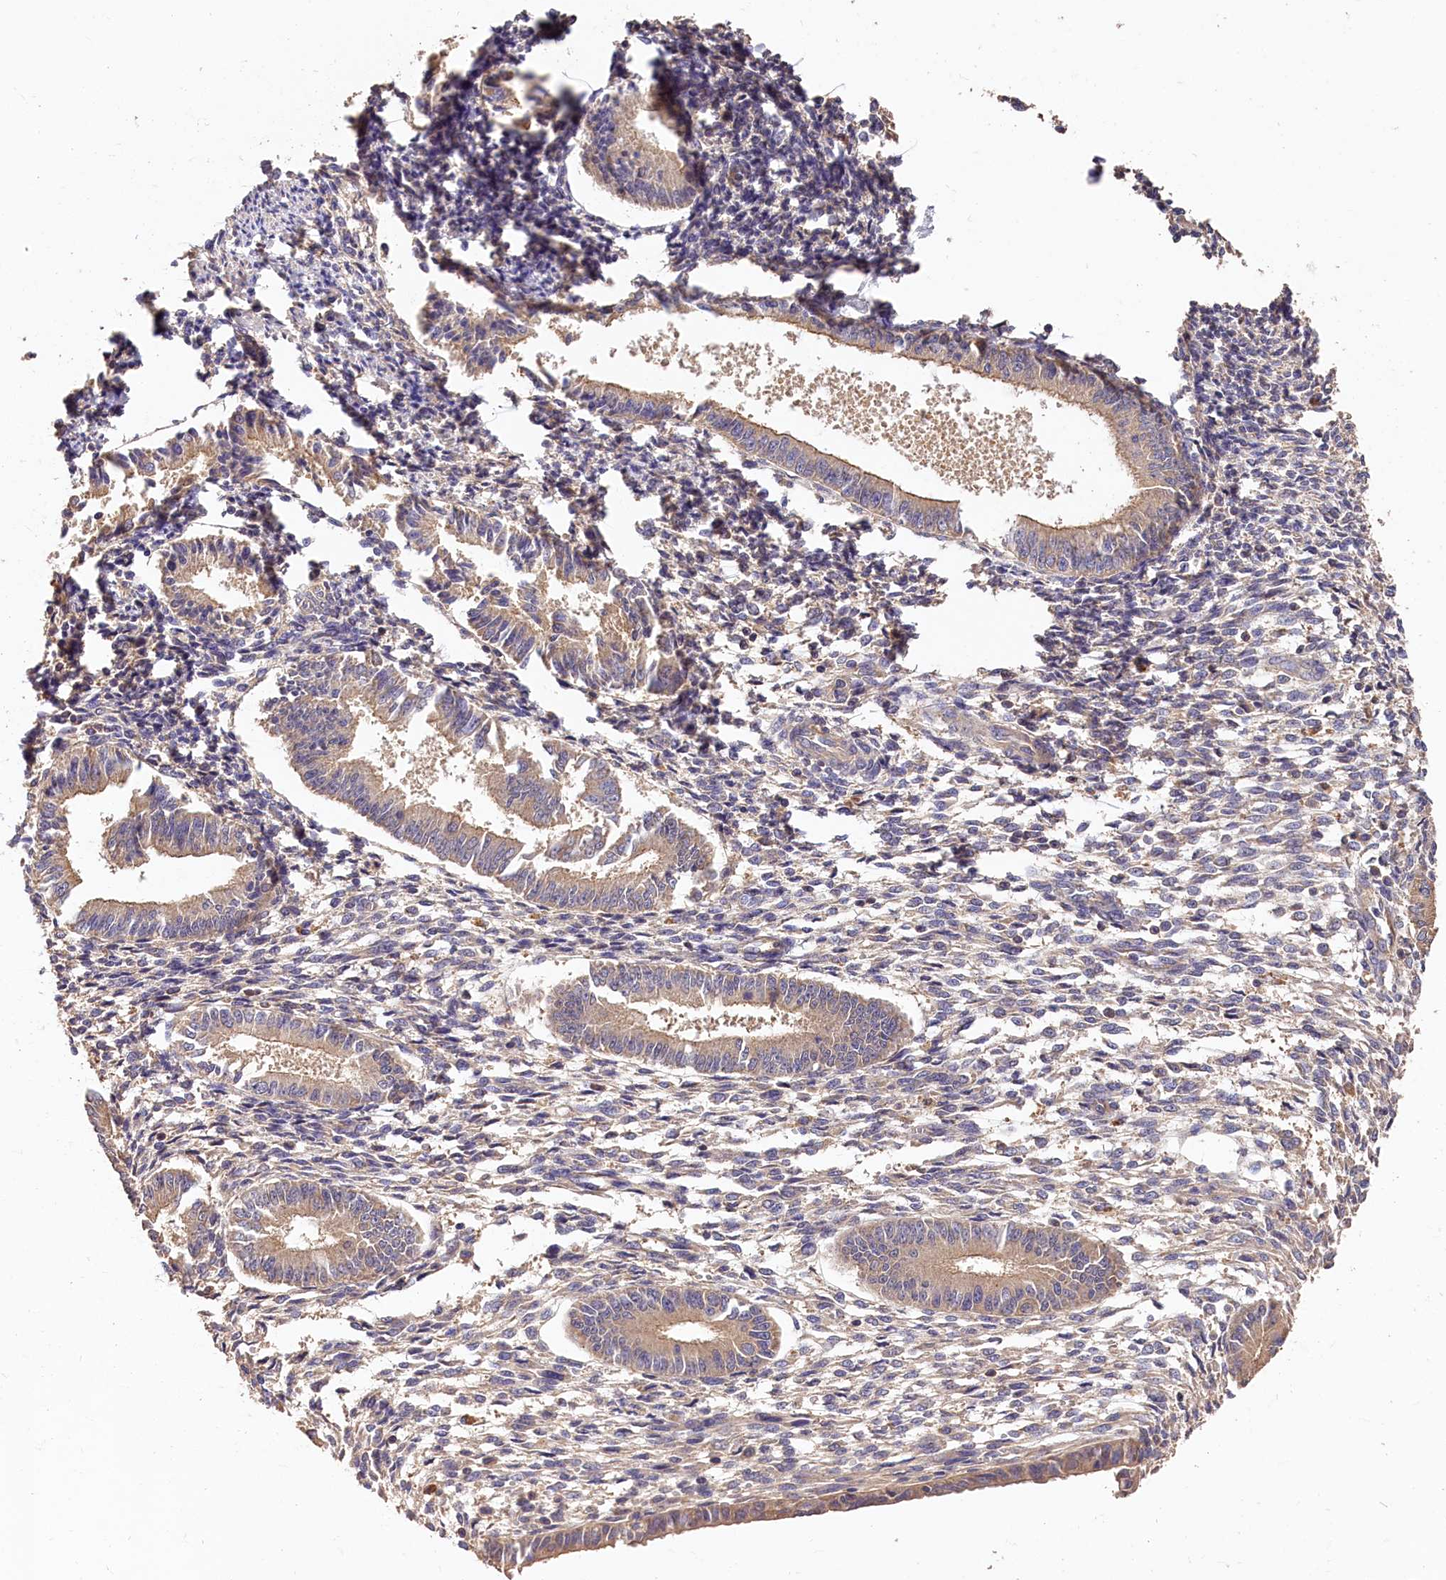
{"staining": {"intensity": "weak", "quantity": "25%-75%", "location": "cytoplasmic/membranous"}, "tissue": "endometrium", "cell_type": "Cells in endometrial stroma", "image_type": "normal", "snomed": [{"axis": "morphology", "description": "Normal tissue, NOS"}, {"axis": "topography", "description": "Uterus"}, {"axis": "topography", "description": "Endometrium"}], "caption": "The histopathology image displays staining of unremarkable endometrium, revealing weak cytoplasmic/membranous protein staining (brown color) within cells in endometrial stroma.", "gene": "OAS3", "patient": {"sex": "female", "age": 48}}